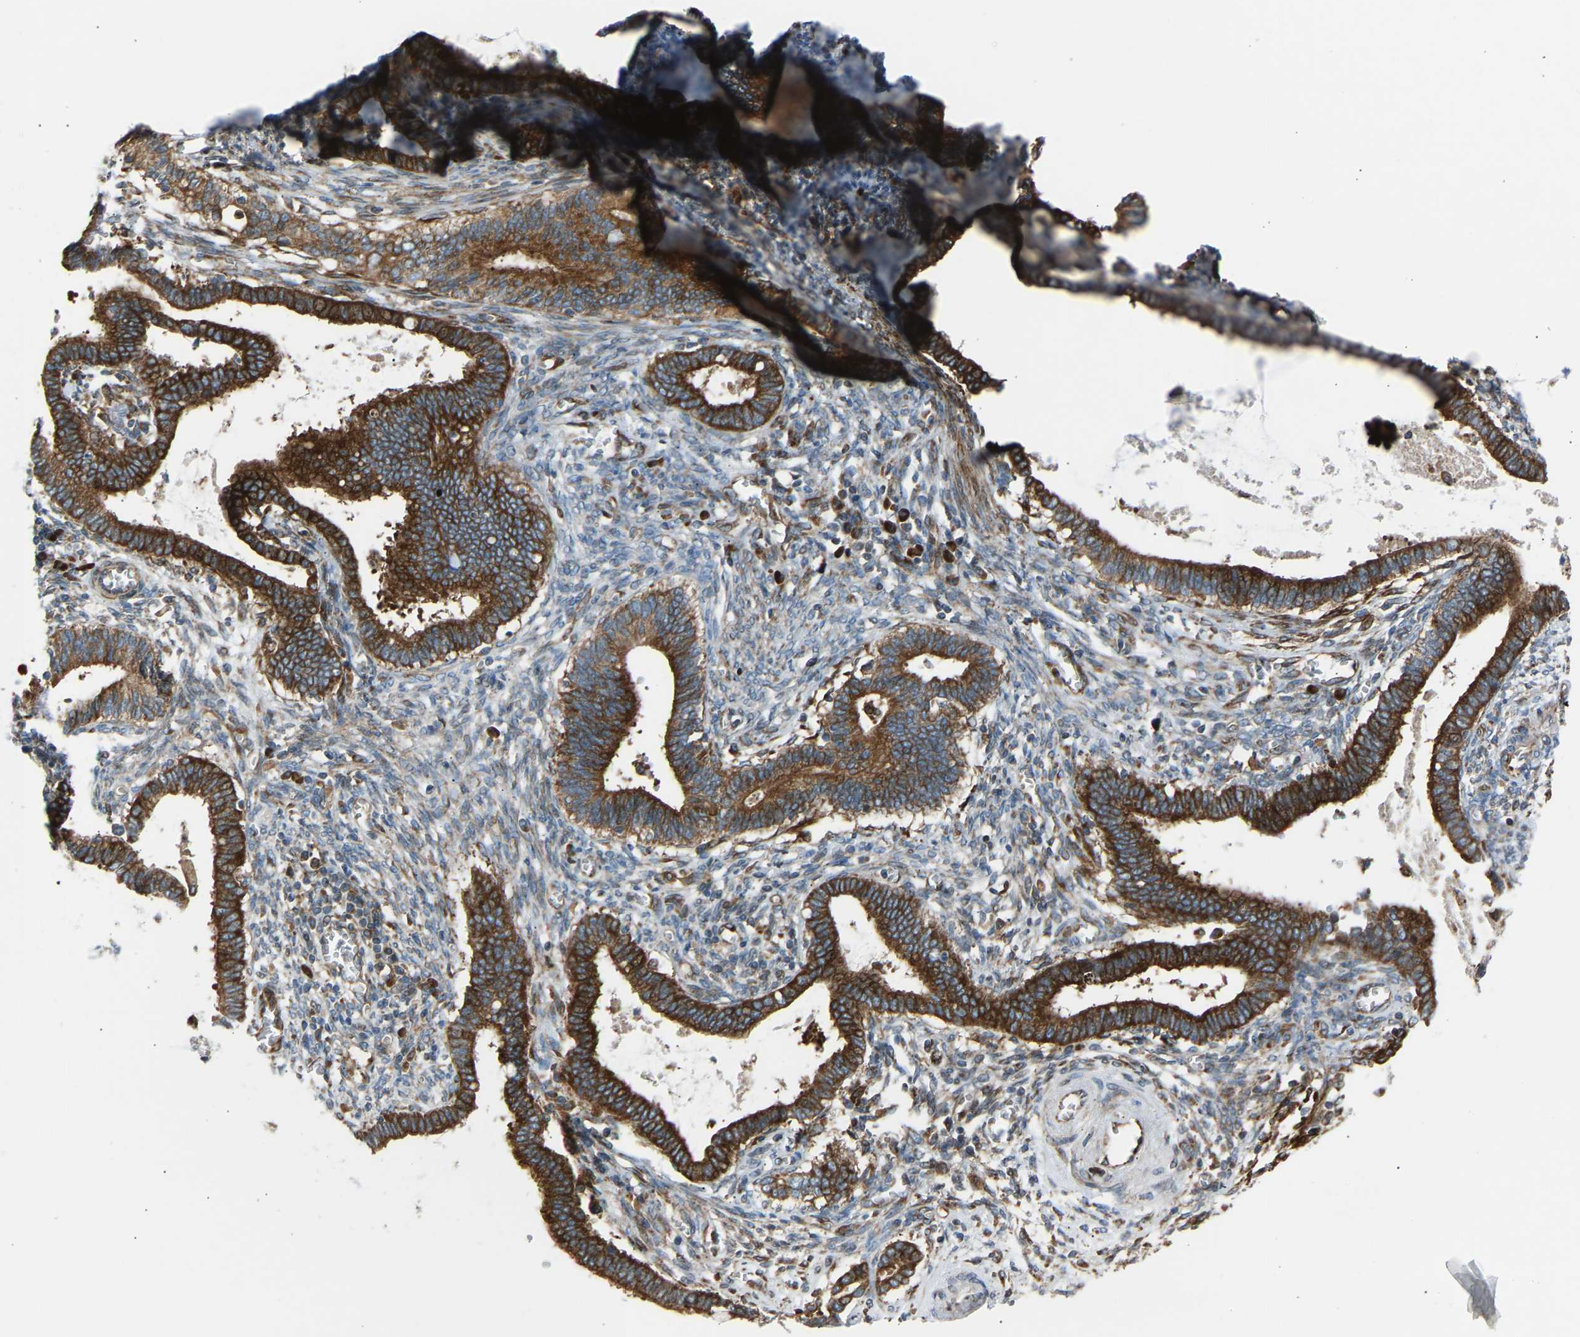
{"staining": {"intensity": "strong", "quantity": ">75%", "location": "cytoplasmic/membranous"}, "tissue": "cervical cancer", "cell_type": "Tumor cells", "image_type": "cancer", "snomed": [{"axis": "morphology", "description": "Adenocarcinoma, NOS"}, {"axis": "topography", "description": "Cervix"}], "caption": "DAB immunohistochemical staining of human cervical cancer (adenocarcinoma) exhibits strong cytoplasmic/membranous protein staining in about >75% of tumor cells.", "gene": "VPS41", "patient": {"sex": "female", "age": 44}}